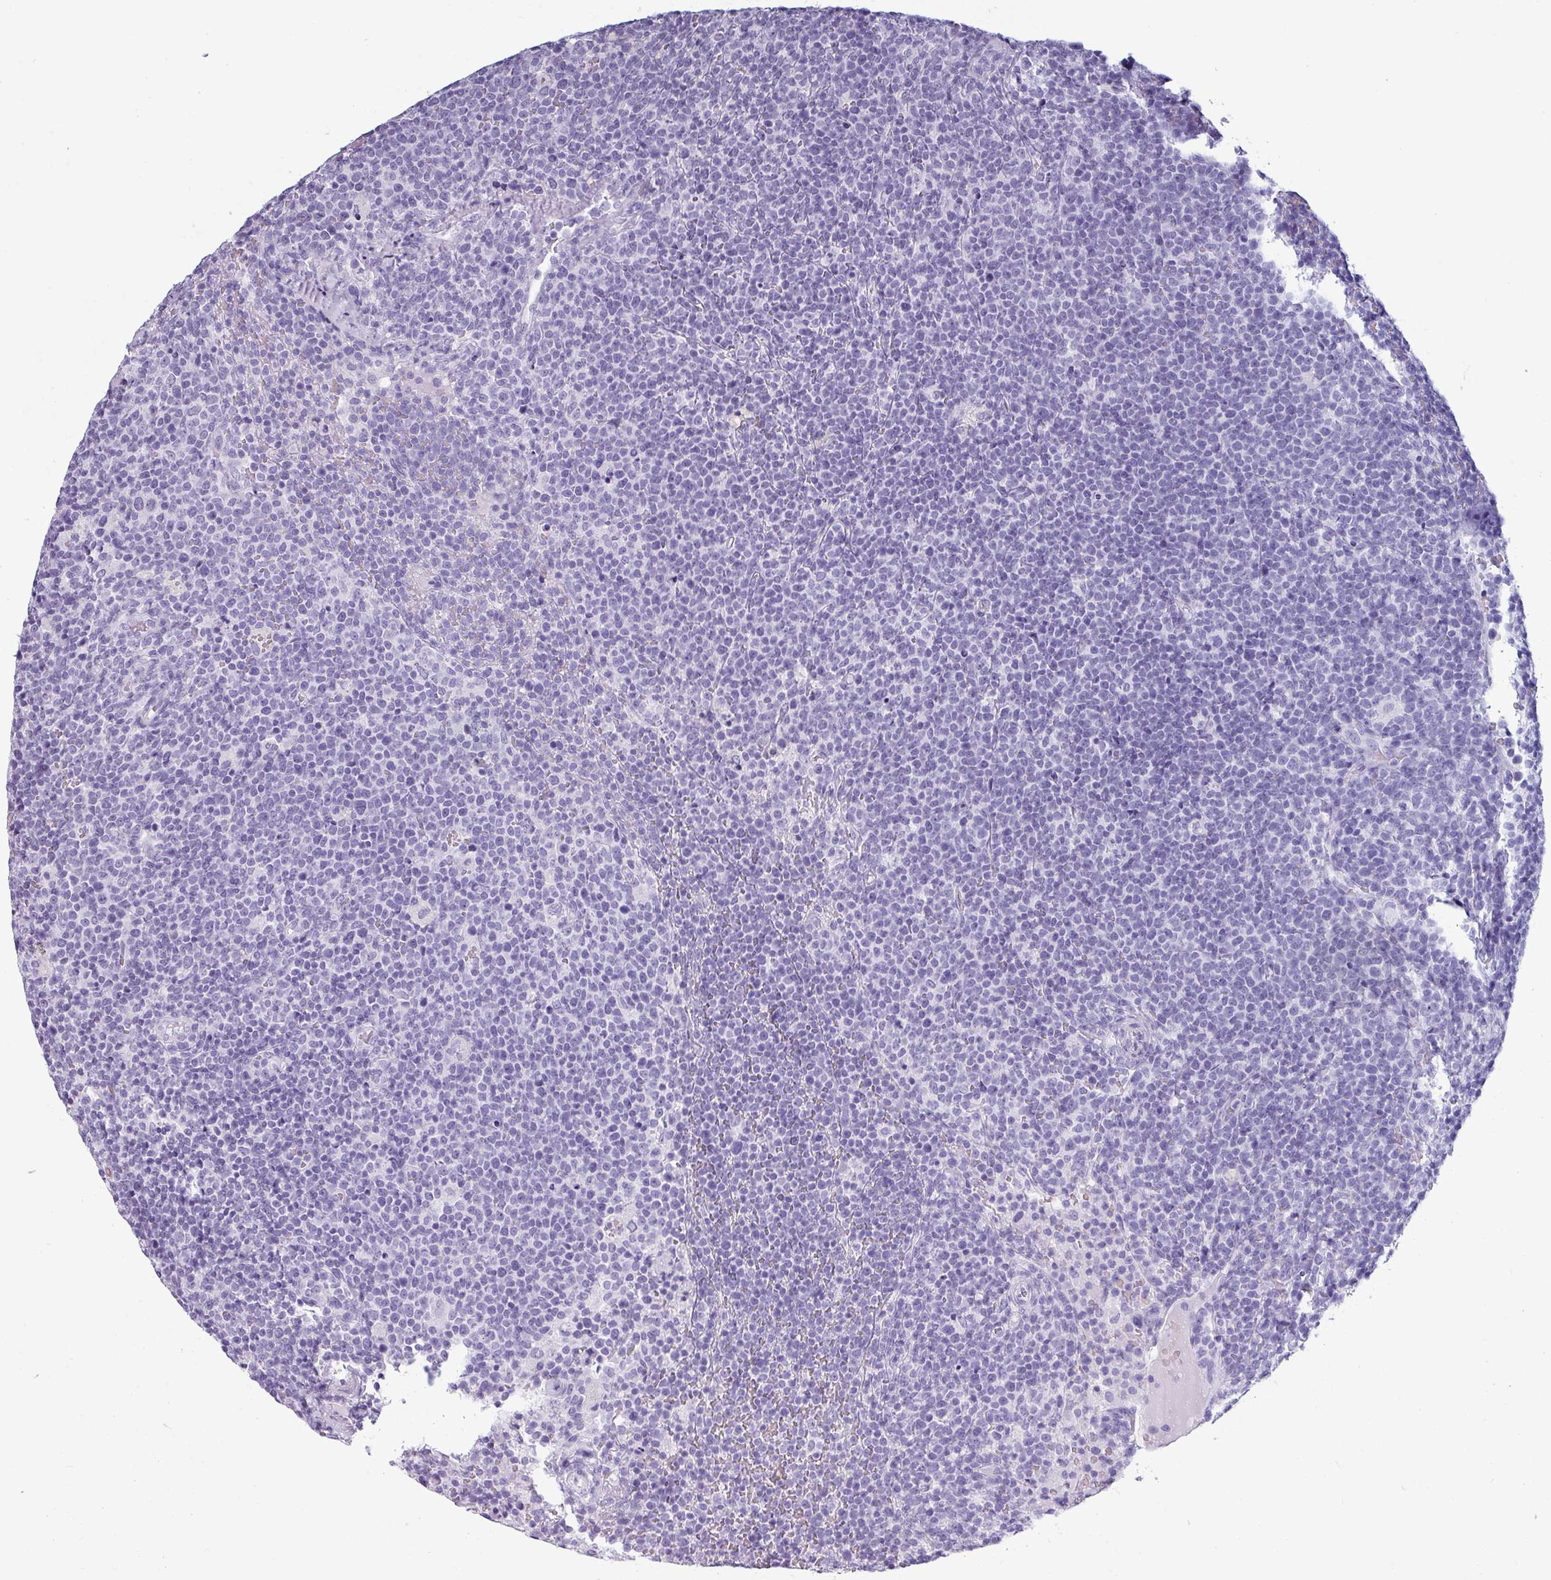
{"staining": {"intensity": "negative", "quantity": "none", "location": "none"}, "tissue": "lymphoma", "cell_type": "Tumor cells", "image_type": "cancer", "snomed": [{"axis": "morphology", "description": "Malignant lymphoma, non-Hodgkin's type, High grade"}, {"axis": "topography", "description": "Lymph node"}], "caption": "A histopathology image of human high-grade malignant lymphoma, non-Hodgkin's type is negative for staining in tumor cells. Brightfield microscopy of IHC stained with DAB (3,3'-diaminobenzidine) (brown) and hematoxylin (blue), captured at high magnification.", "gene": "CRYBB2", "patient": {"sex": "male", "age": 61}}